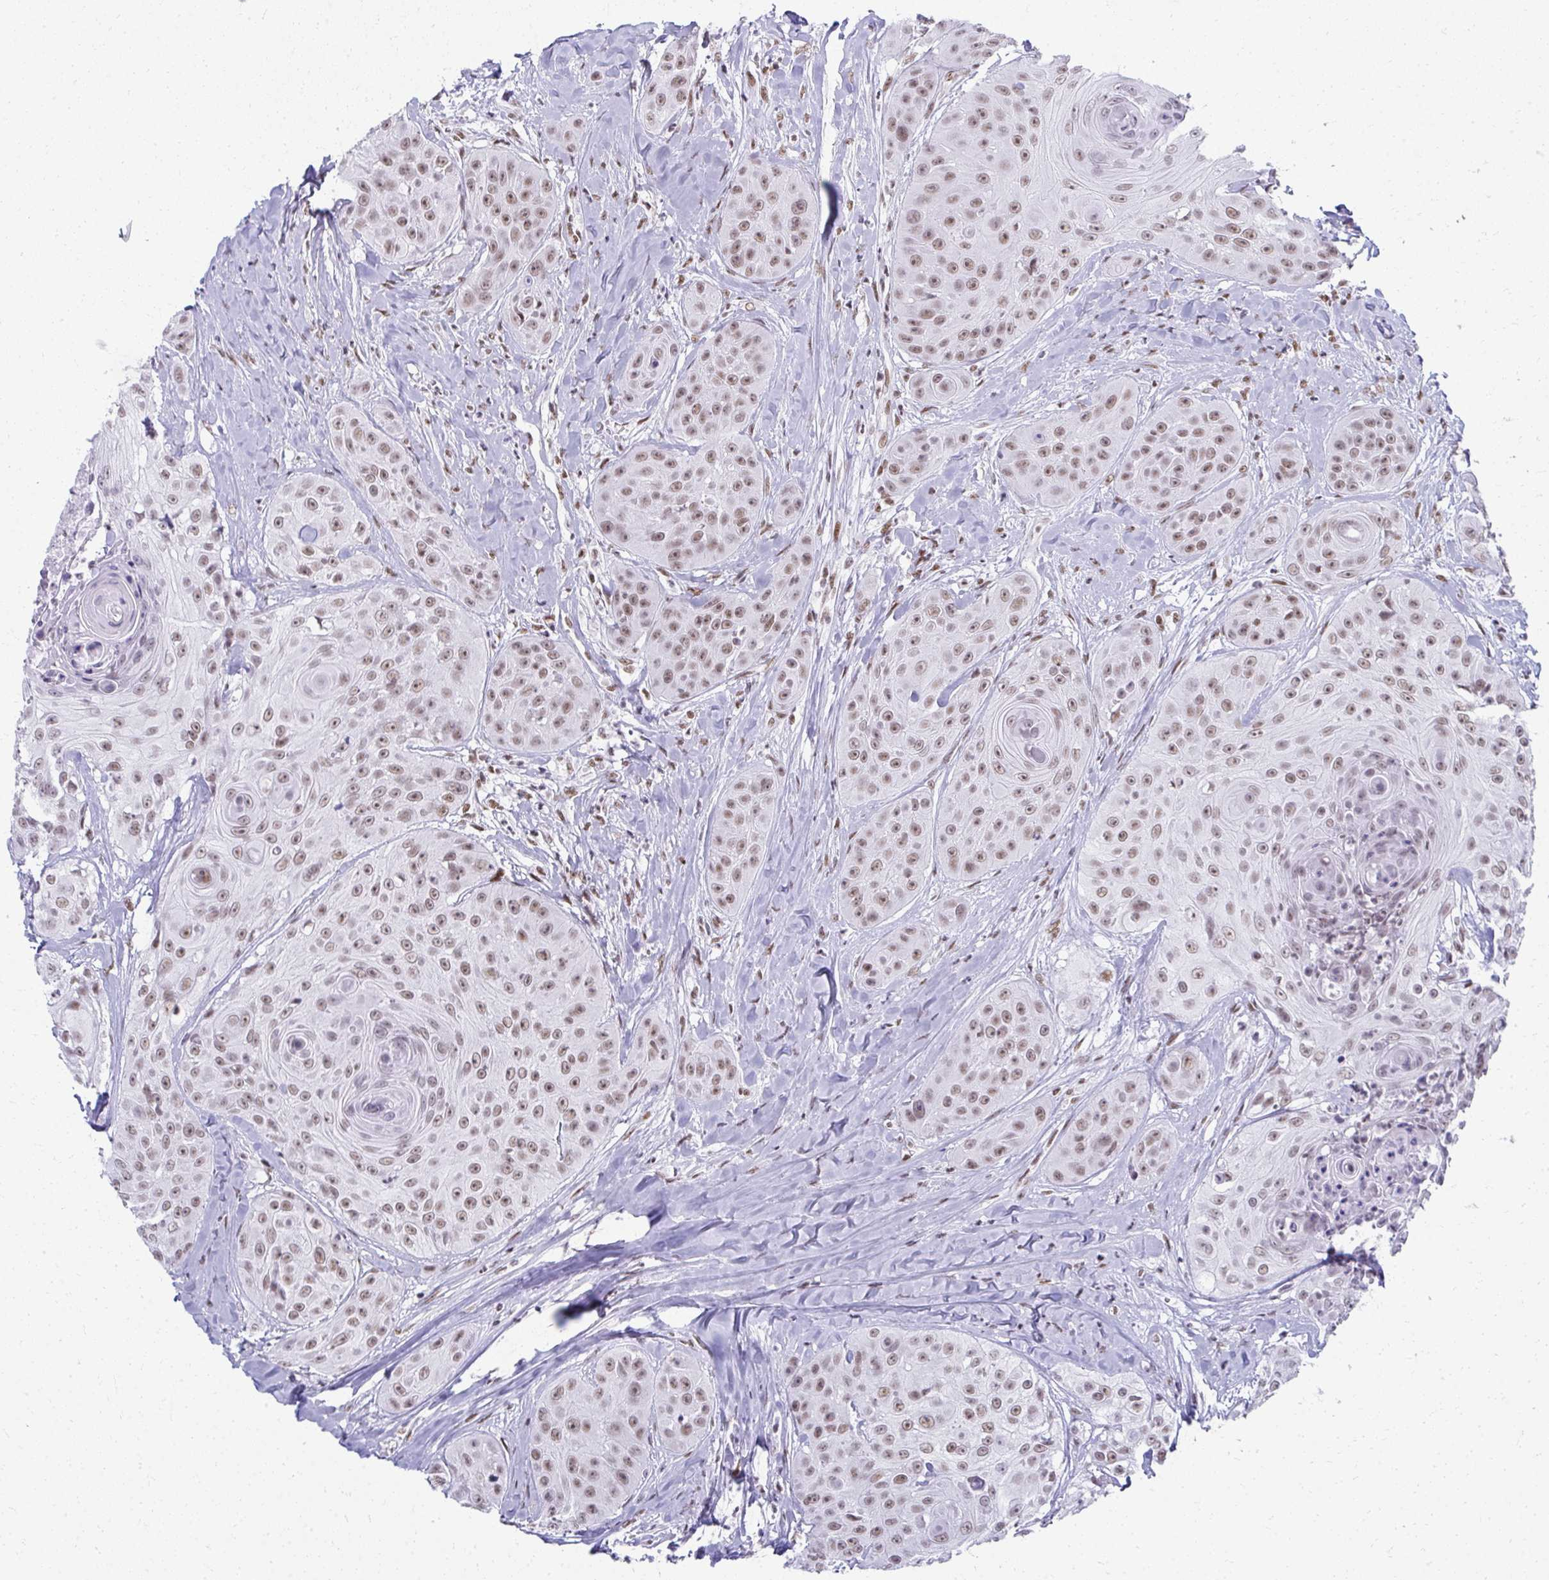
{"staining": {"intensity": "moderate", "quantity": ">75%", "location": "nuclear"}, "tissue": "head and neck cancer", "cell_type": "Tumor cells", "image_type": "cancer", "snomed": [{"axis": "morphology", "description": "Squamous cell carcinoma, NOS"}, {"axis": "topography", "description": "Head-Neck"}], "caption": "Brown immunohistochemical staining in head and neck cancer (squamous cell carcinoma) demonstrates moderate nuclear expression in approximately >75% of tumor cells. The staining is performed using DAB (3,3'-diaminobenzidine) brown chromogen to label protein expression. The nuclei are counter-stained blue using hematoxylin.", "gene": "CREBBP", "patient": {"sex": "male", "age": 83}}